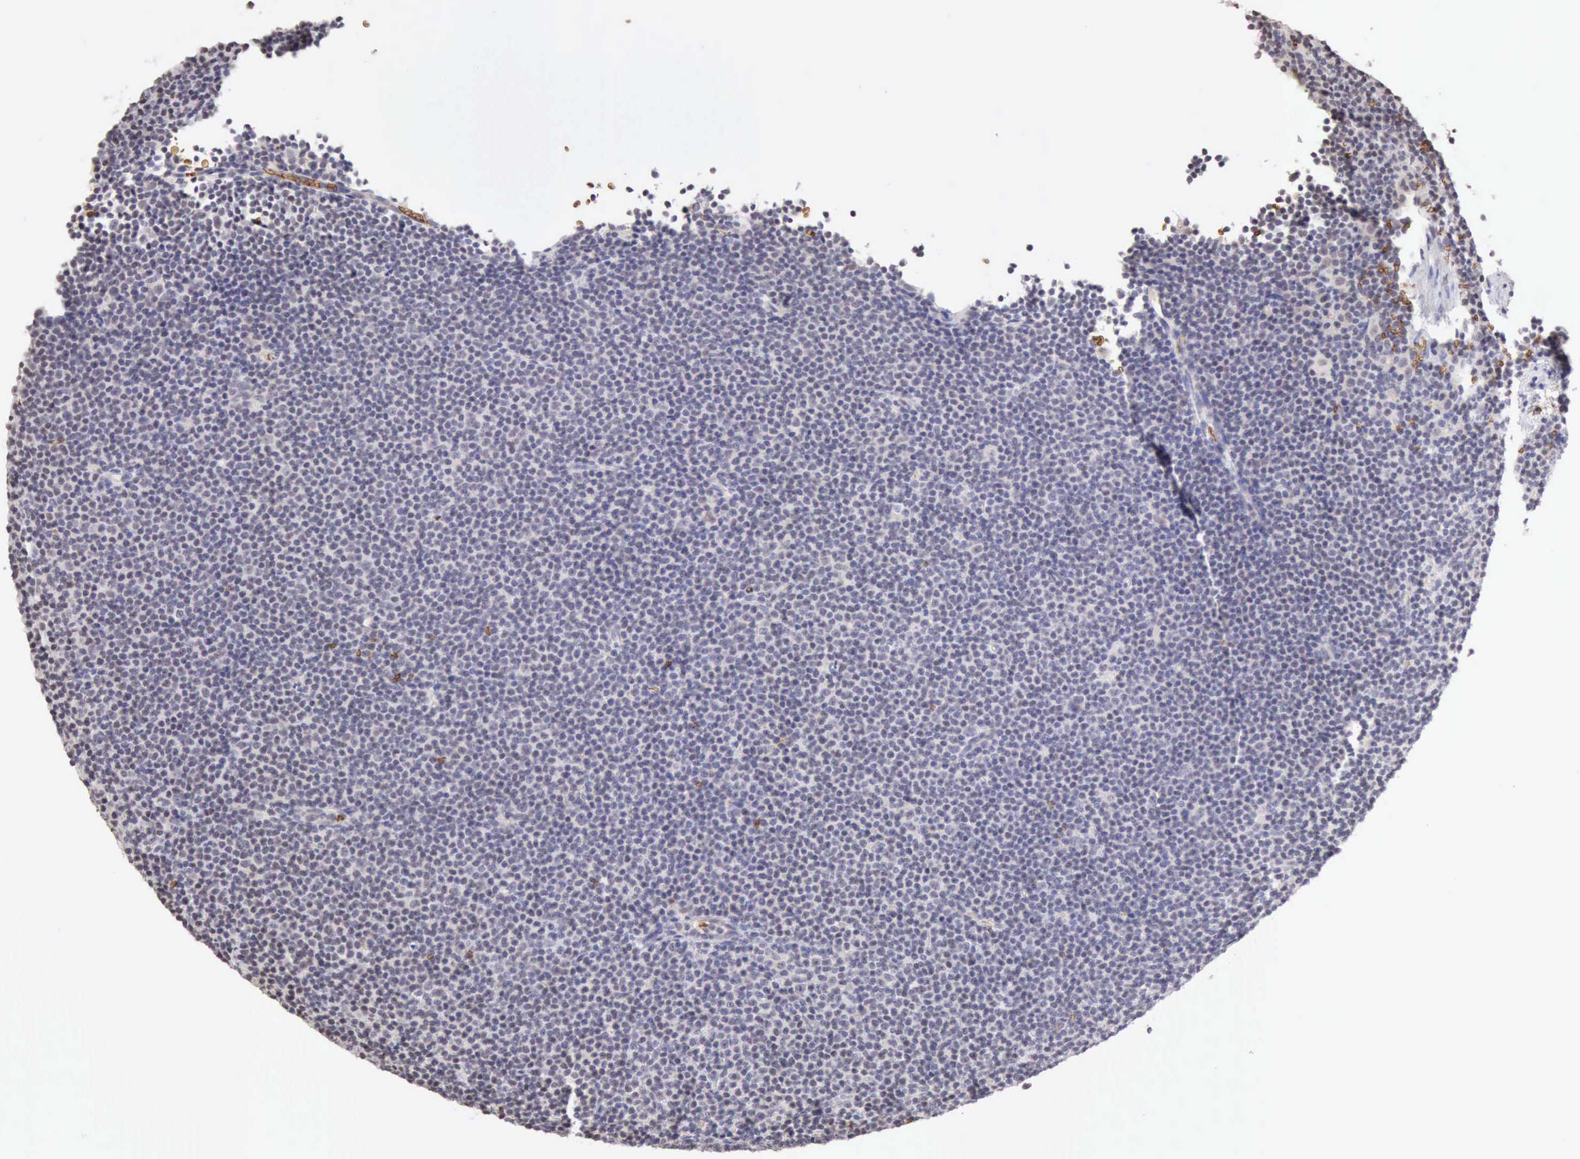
{"staining": {"intensity": "negative", "quantity": "none", "location": "none"}, "tissue": "lymphoma", "cell_type": "Tumor cells", "image_type": "cancer", "snomed": [{"axis": "morphology", "description": "Malignant lymphoma, non-Hodgkin's type, Low grade"}, {"axis": "topography", "description": "Lymph node"}], "caption": "A histopathology image of low-grade malignant lymphoma, non-Hodgkin's type stained for a protein reveals no brown staining in tumor cells.", "gene": "CFI", "patient": {"sex": "female", "age": 69}}